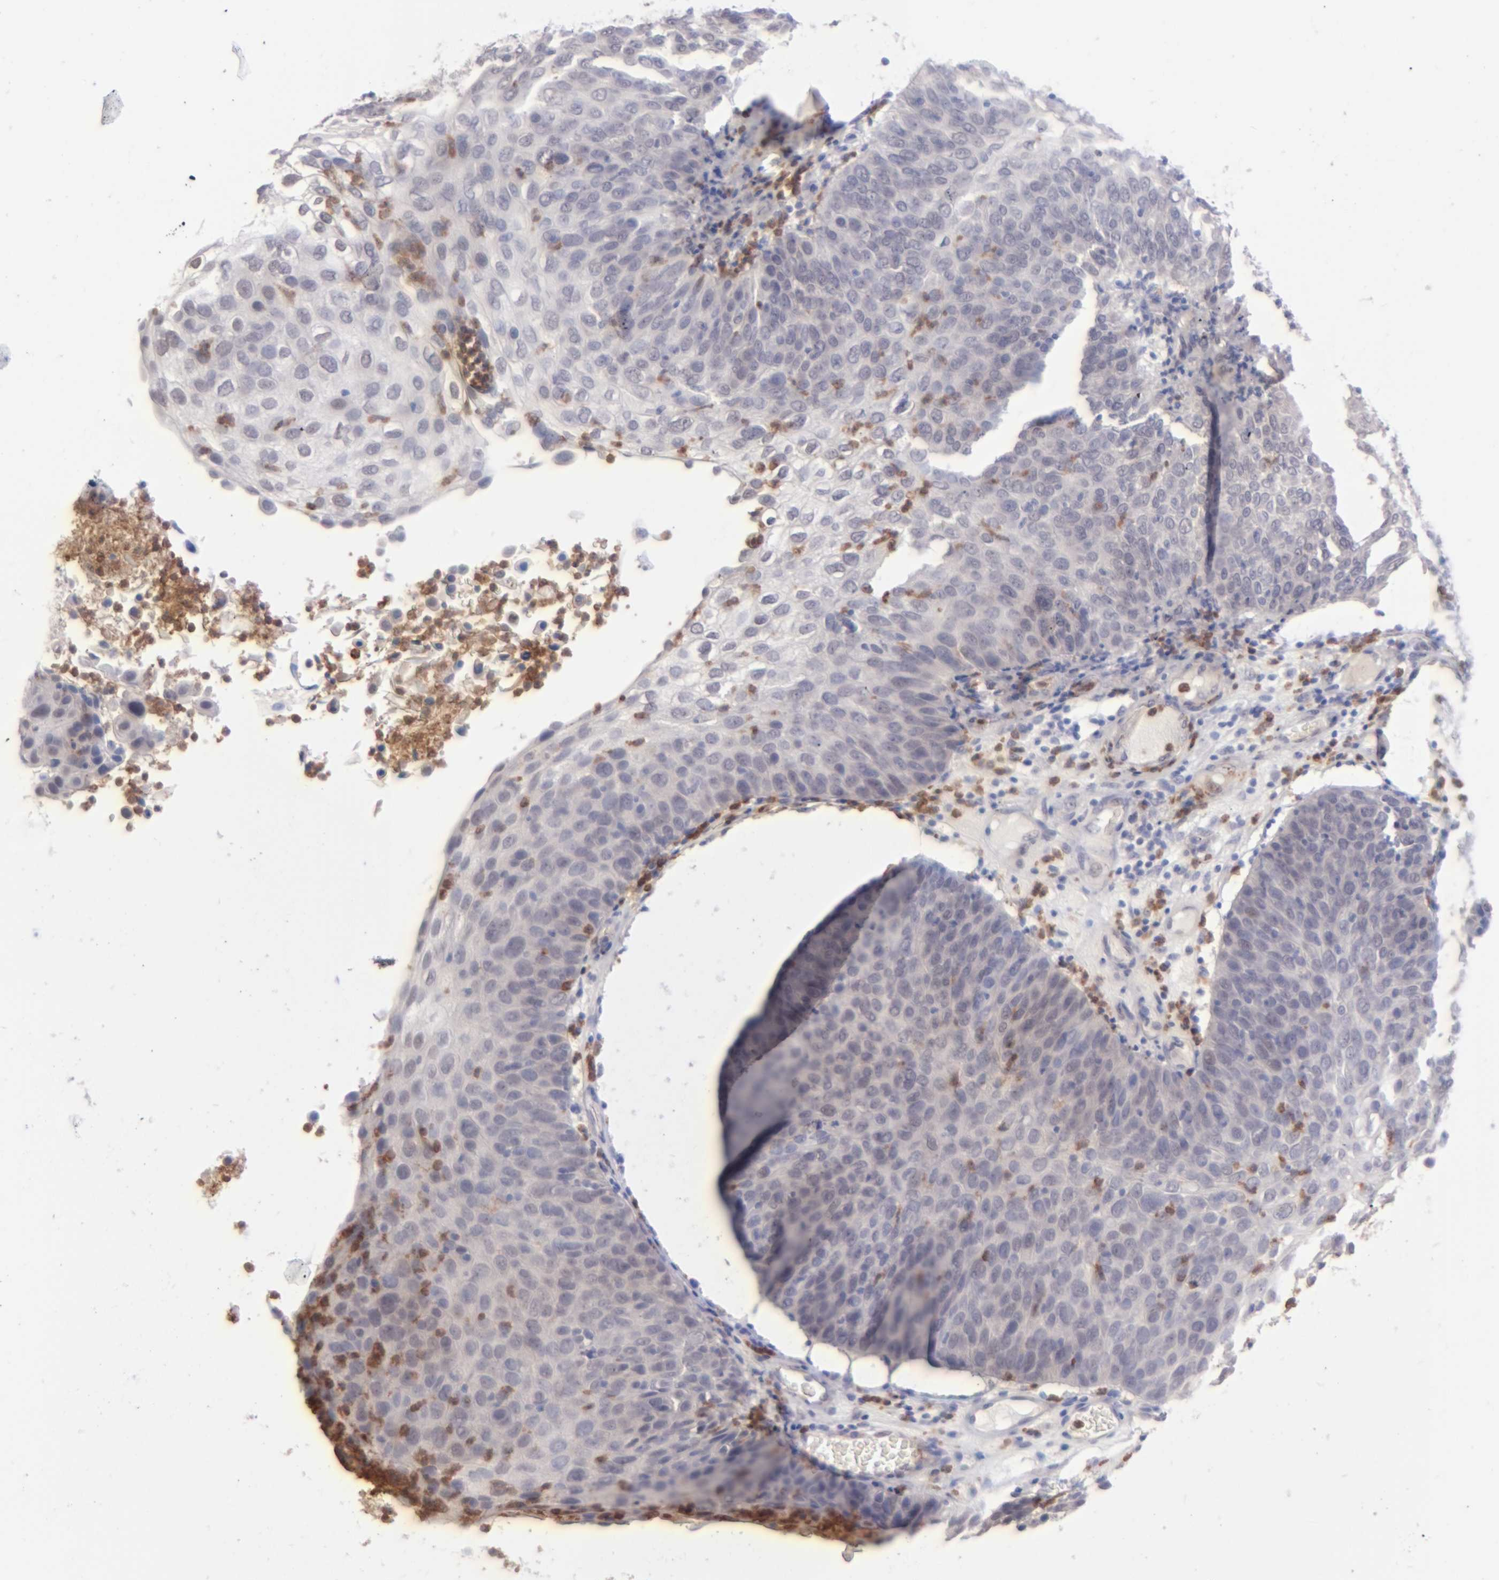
{"staining": {"intensity": "negative", "quantity": "none", "location": "none"}, "tissue": "skin cancer", "cell_type": "Tumor cells", "image_type": "cancer", "snomed": [{"axis": "morphology", "description": "Squamous cell carcinoma, NOS"}, {"axis": "topography", "description": "Skin"}], "caption": "Tumor cells show no significant protein staining in squamous cell carcinoma (skin).", "gene": "MGAM", "patient": {"sex": "male", "age": 87}}